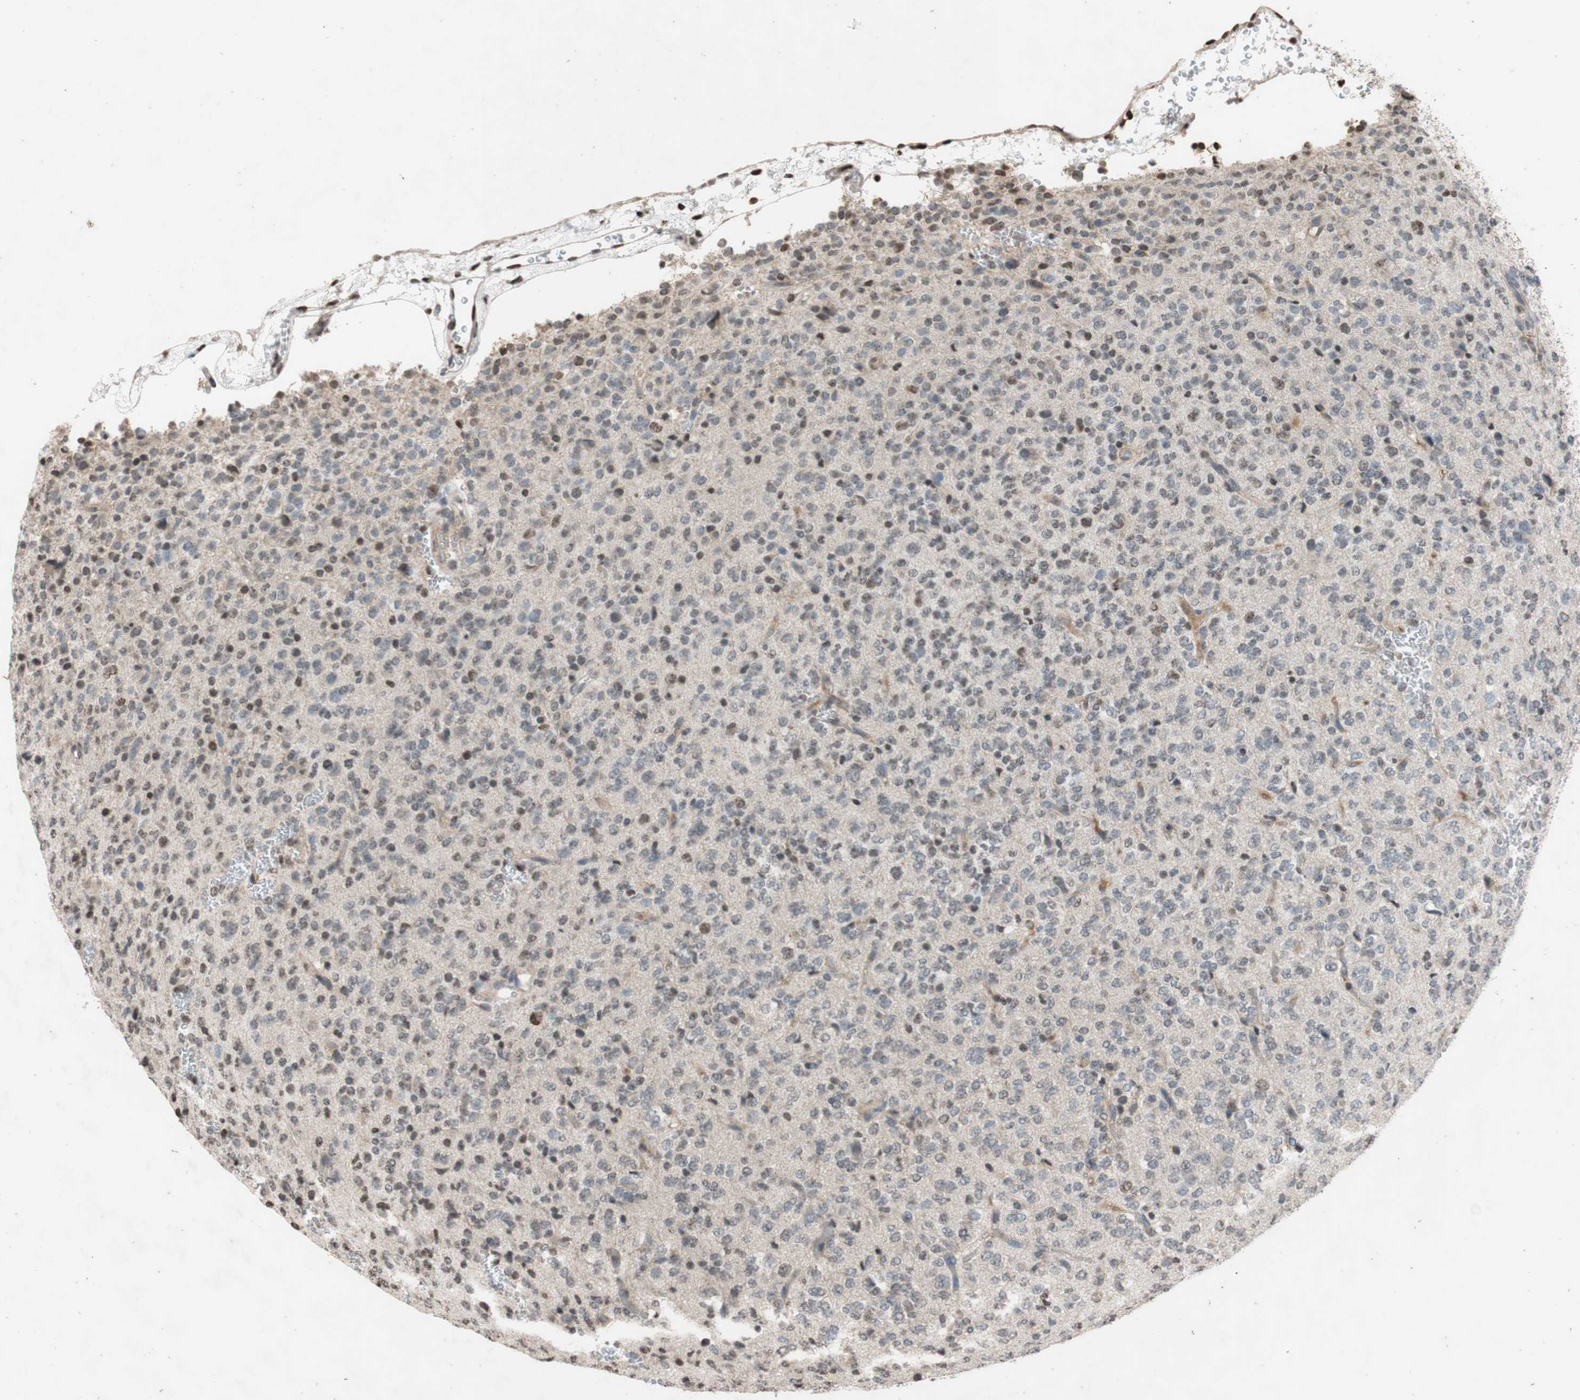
{"staining": {"intensity": "weak", "quantity": "<25%", "location": "nuclear"}, "tissue": "glioma", "cell_type": "Tumor cells", "image_type": "cancer", "snomed": [{"axis": "morphology", "description": "Glioma, malignant, Low grade"}, {"axis": "topography", "description": "Brain"}], "caption": "Histopathology image shows no protein positivity in tumor cells of glioma tissue.", "gene": "MCM6", "patient": {"sex": "male", "age": 38}}